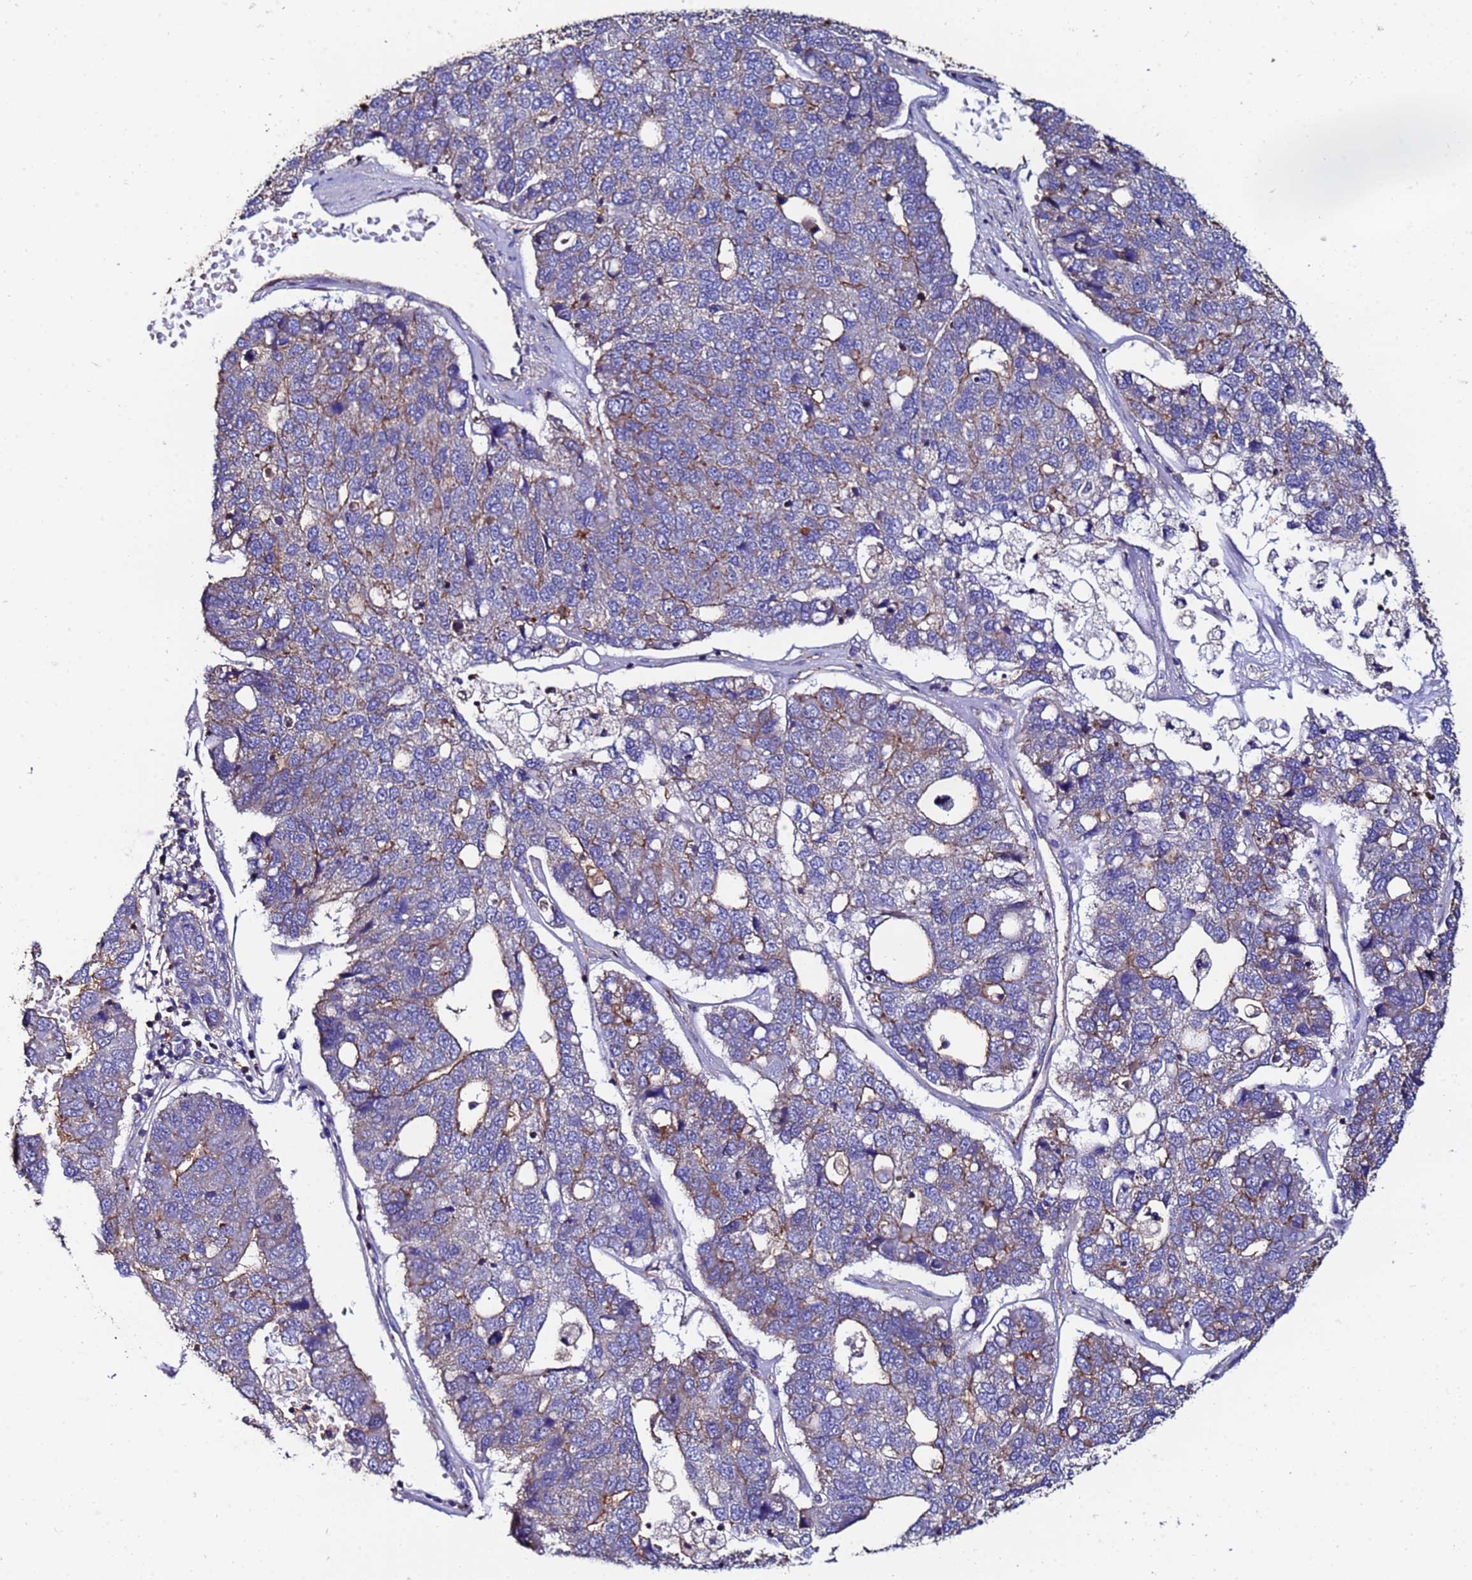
{"staining": {"intensity": "weak", "quantity": "25%-75%", "location": "cytoplasmic/membranous"}, "tissue": "pancreatic cancer", "cell_type": "Tumor cells", "image_type": "cancer", "snomed": [{"axis": "morphology", "description": "Adenocarcinoma, NOS"}, {"axis": "topography", "description": "Pancreas"}], "caption": "Human pancreatic cancer (adenocarcinoma) stained with a brown dye displays weak cytoplasmic/membranous positive expression in about 25%-75% of tumor cells.", "gene": "POTEE", "patient": {"sex": "female", "age": 61}}